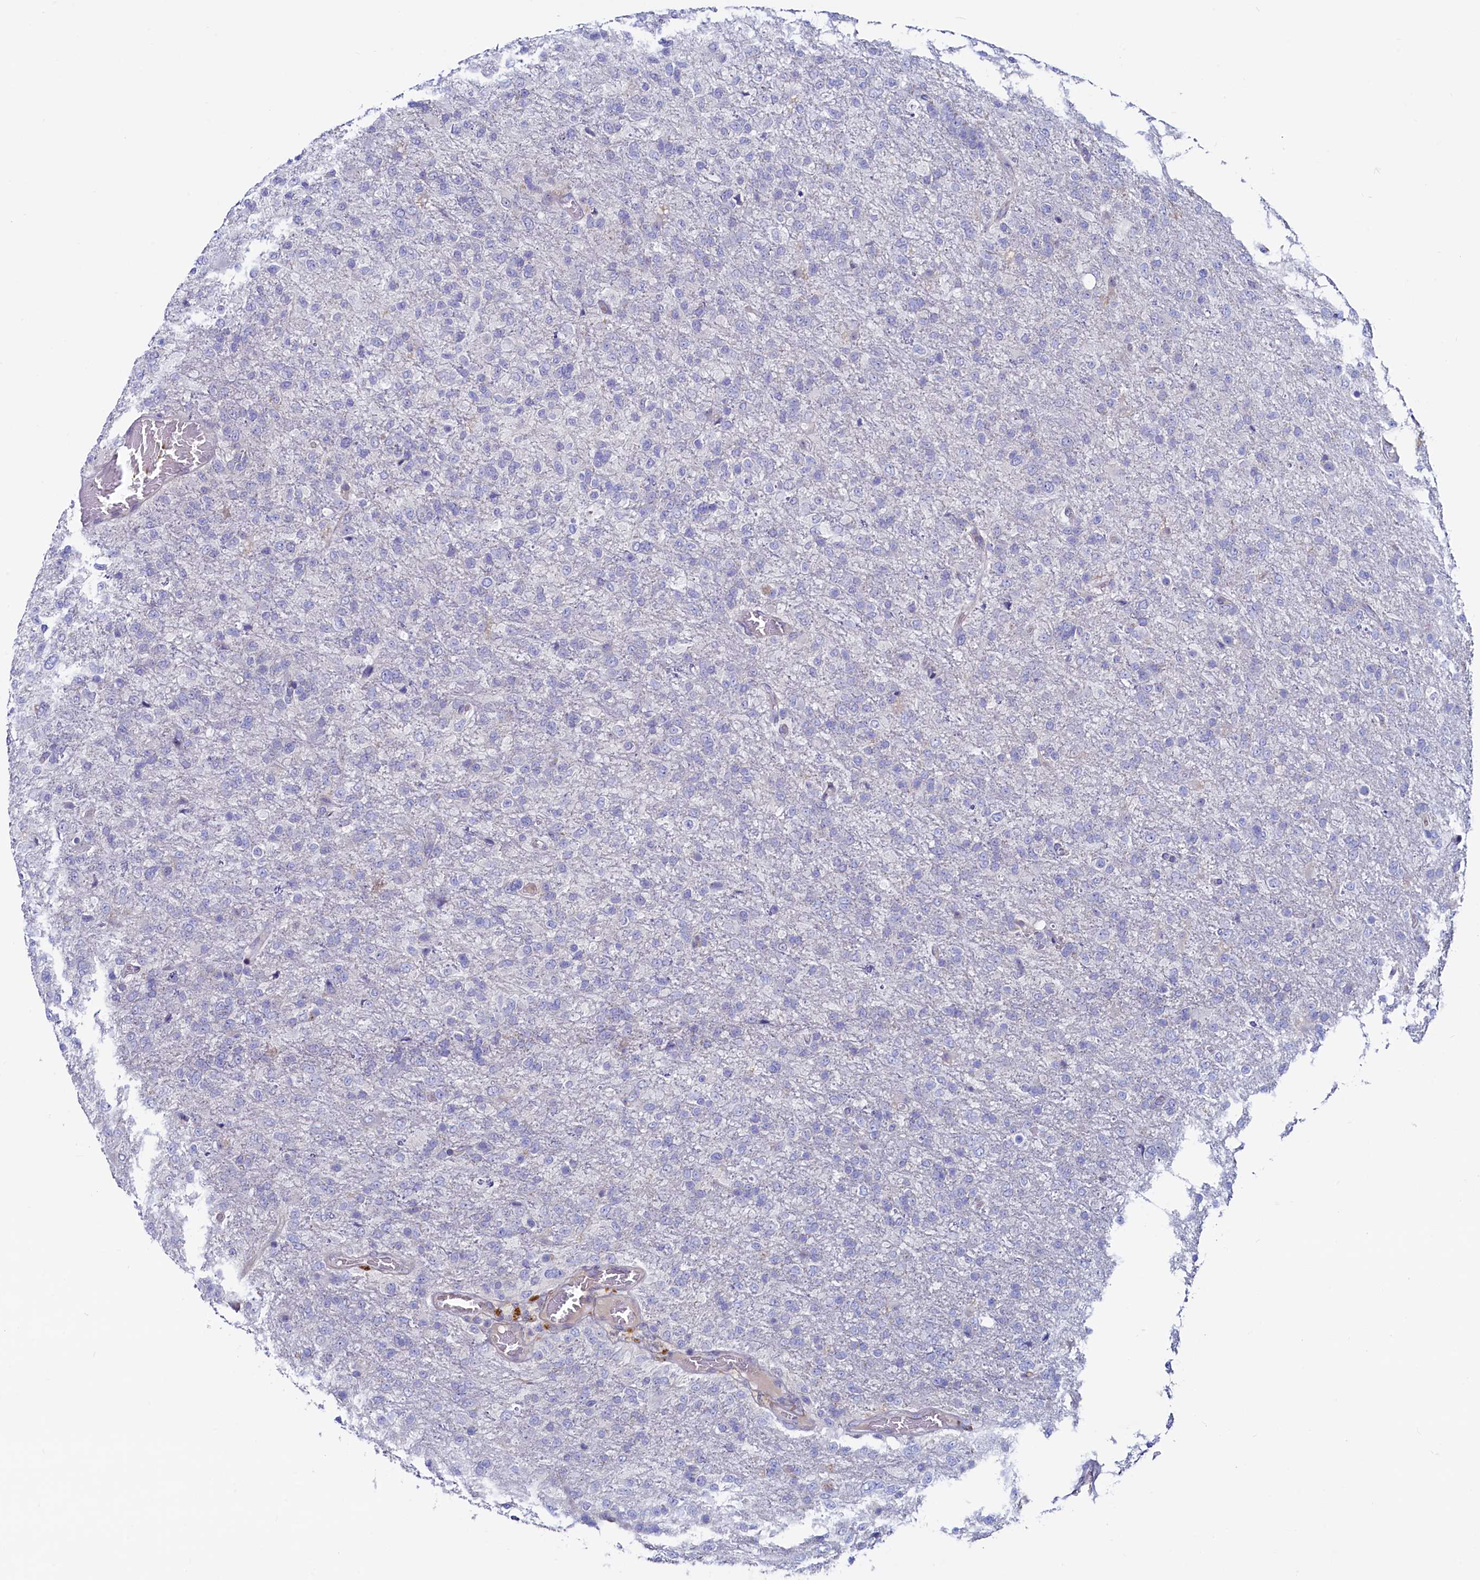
{"staining": {"intensity": "negative", "quantity": "none", "location": "none"}, "tissue": "glioma", "cell_type": "Tumor cells", "image_type": "cancer", "snomed": [{"axis": "morphology", "description": "Glioma, malignant, High grade"}, {"axis": "topography", "description": "Brain"}], "caption": "DAB immunohistochemical staining of glioma demonstrates no significant staining in tumor cells.", "gene": "ASTE1", "patient": {"sex": "female", "age": 74}}